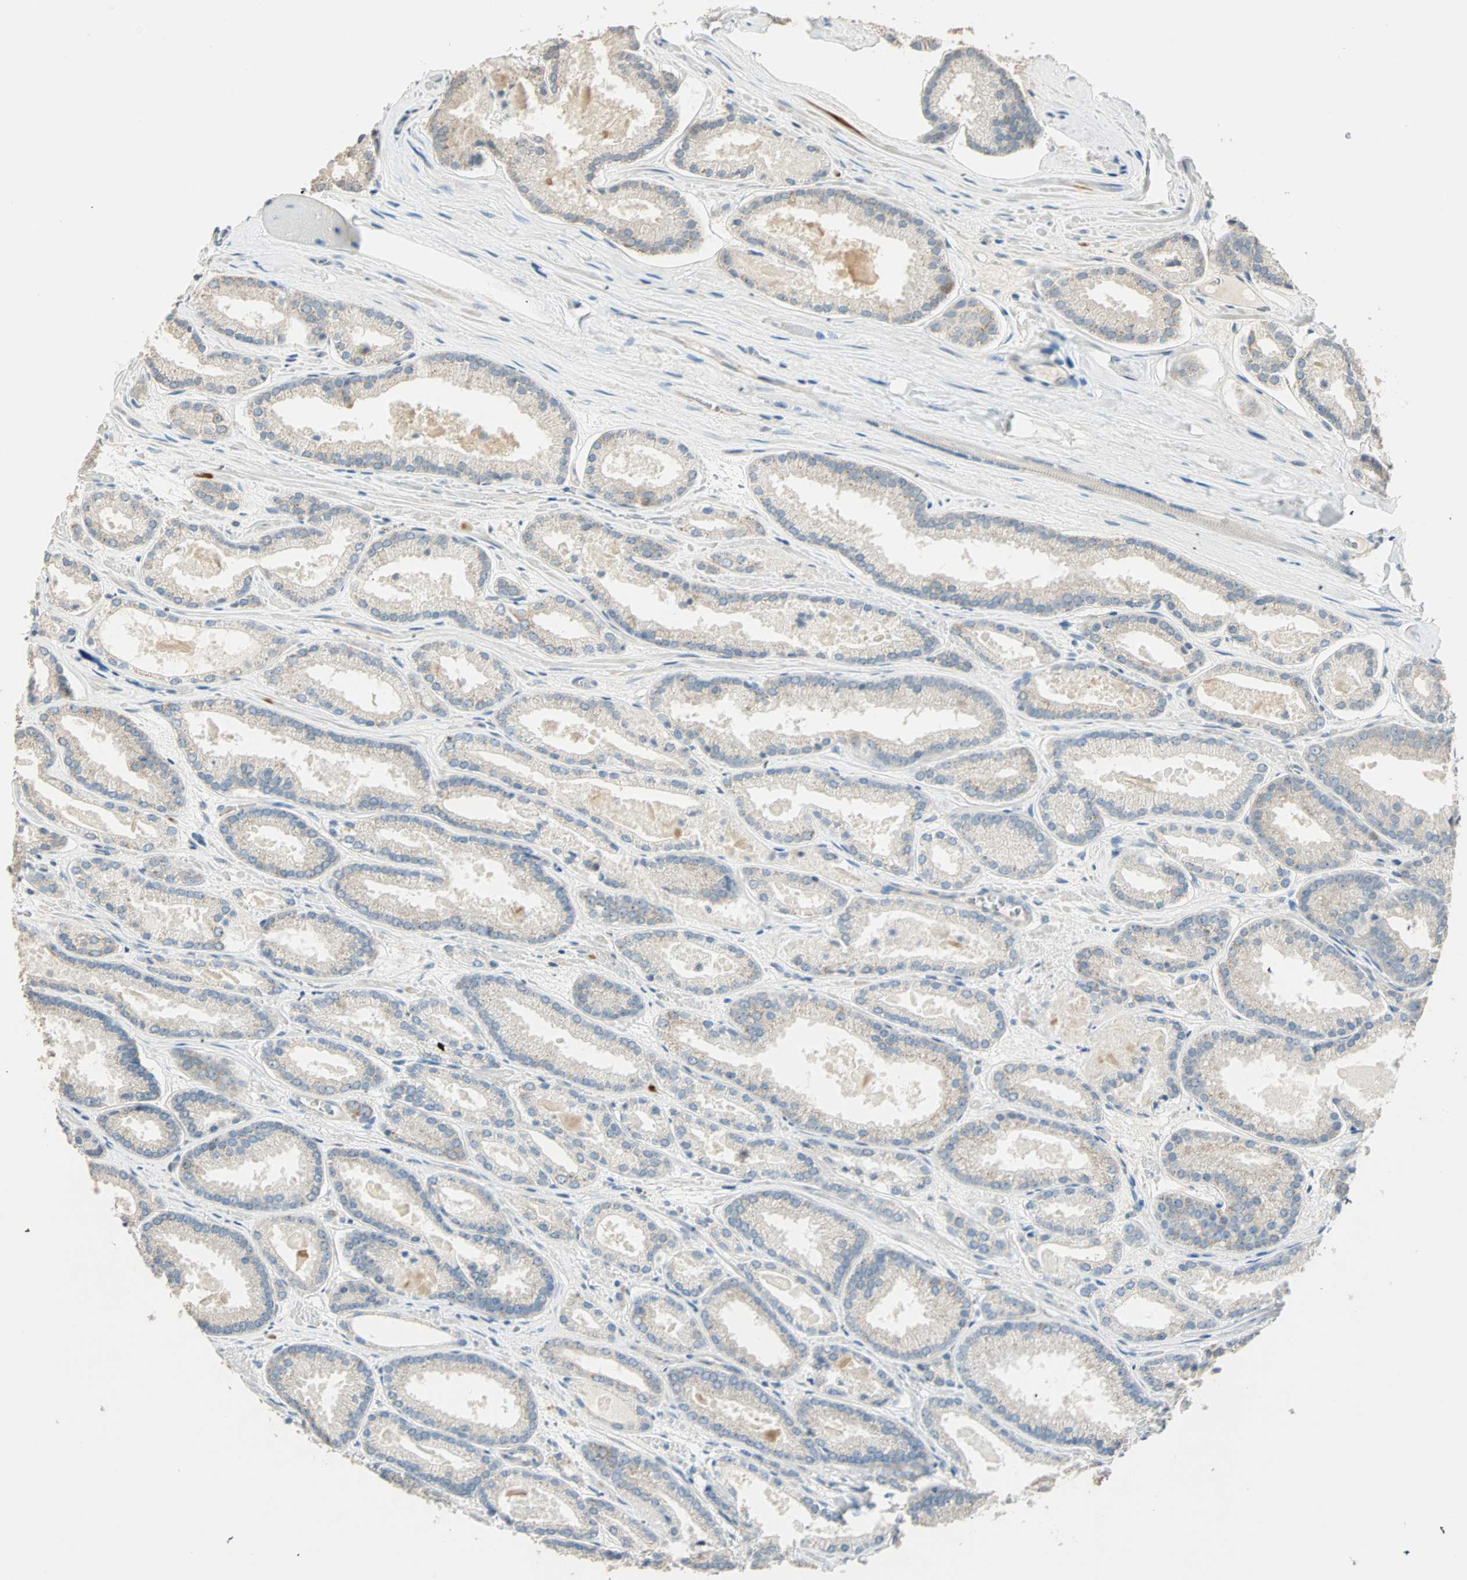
{"staining": {"intensity": "weak", "quantity": "25%-75%", "location": "cytoplasmic/membranous"}, "tissue": "prostate cancer", "cell_type": "Tumor cells", "image_type": "cancer", "snomed": [{"axis": "morphology", "description": "Adenocarcinoma, Low grade"}, {"axis": "topography", "description": "Prostate"}], "caption": "Prostate cancer (low-grade adenocarcinoma) stained with DAB (3,3'-diaminobenzidine) immunohistochemistry exhibits low levels of weak cytoplasmic/membranous staining in about 25%-75% of tumor cells.", "gene": "RAD18", "patient": {"sex": "male", "age": 59}}